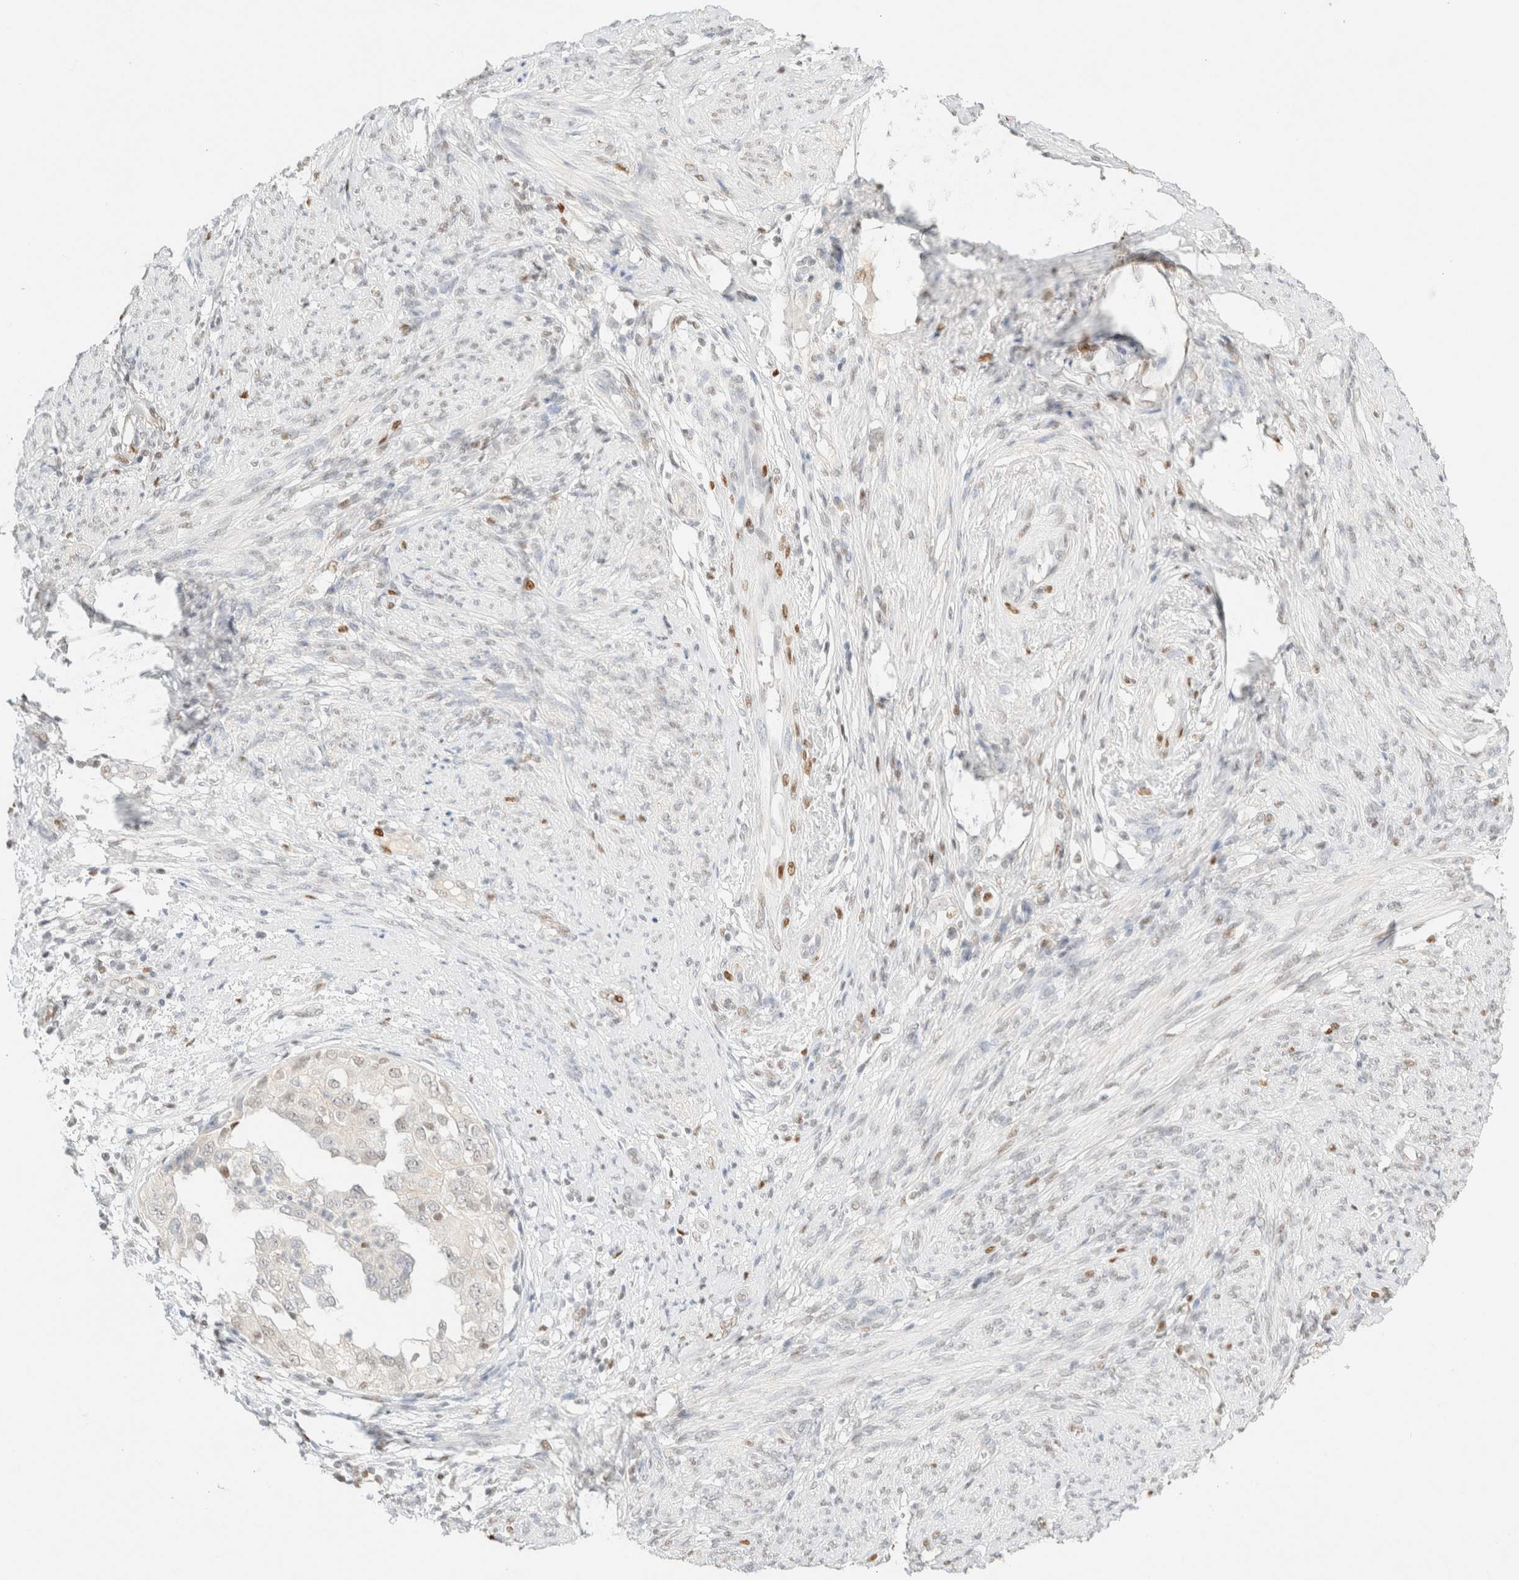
{"staining": {"intensity": "negative", "quantity": "none", "location": "none"}, "tissue": "endometrial cancer", "cell_type": "Tumor cells", "image_type": "cancer", "snomed": [{"axis": "morphology", "description": "Adenocarcinoma, NOS"}, {"axis": "topography", "description": "Endometrium"}], "caption": "There is no significant expression in tumor cells of endometrial adenocarcinoma.", "gene": "DDB2", "patient": {"sex": "female", "age": 85}}